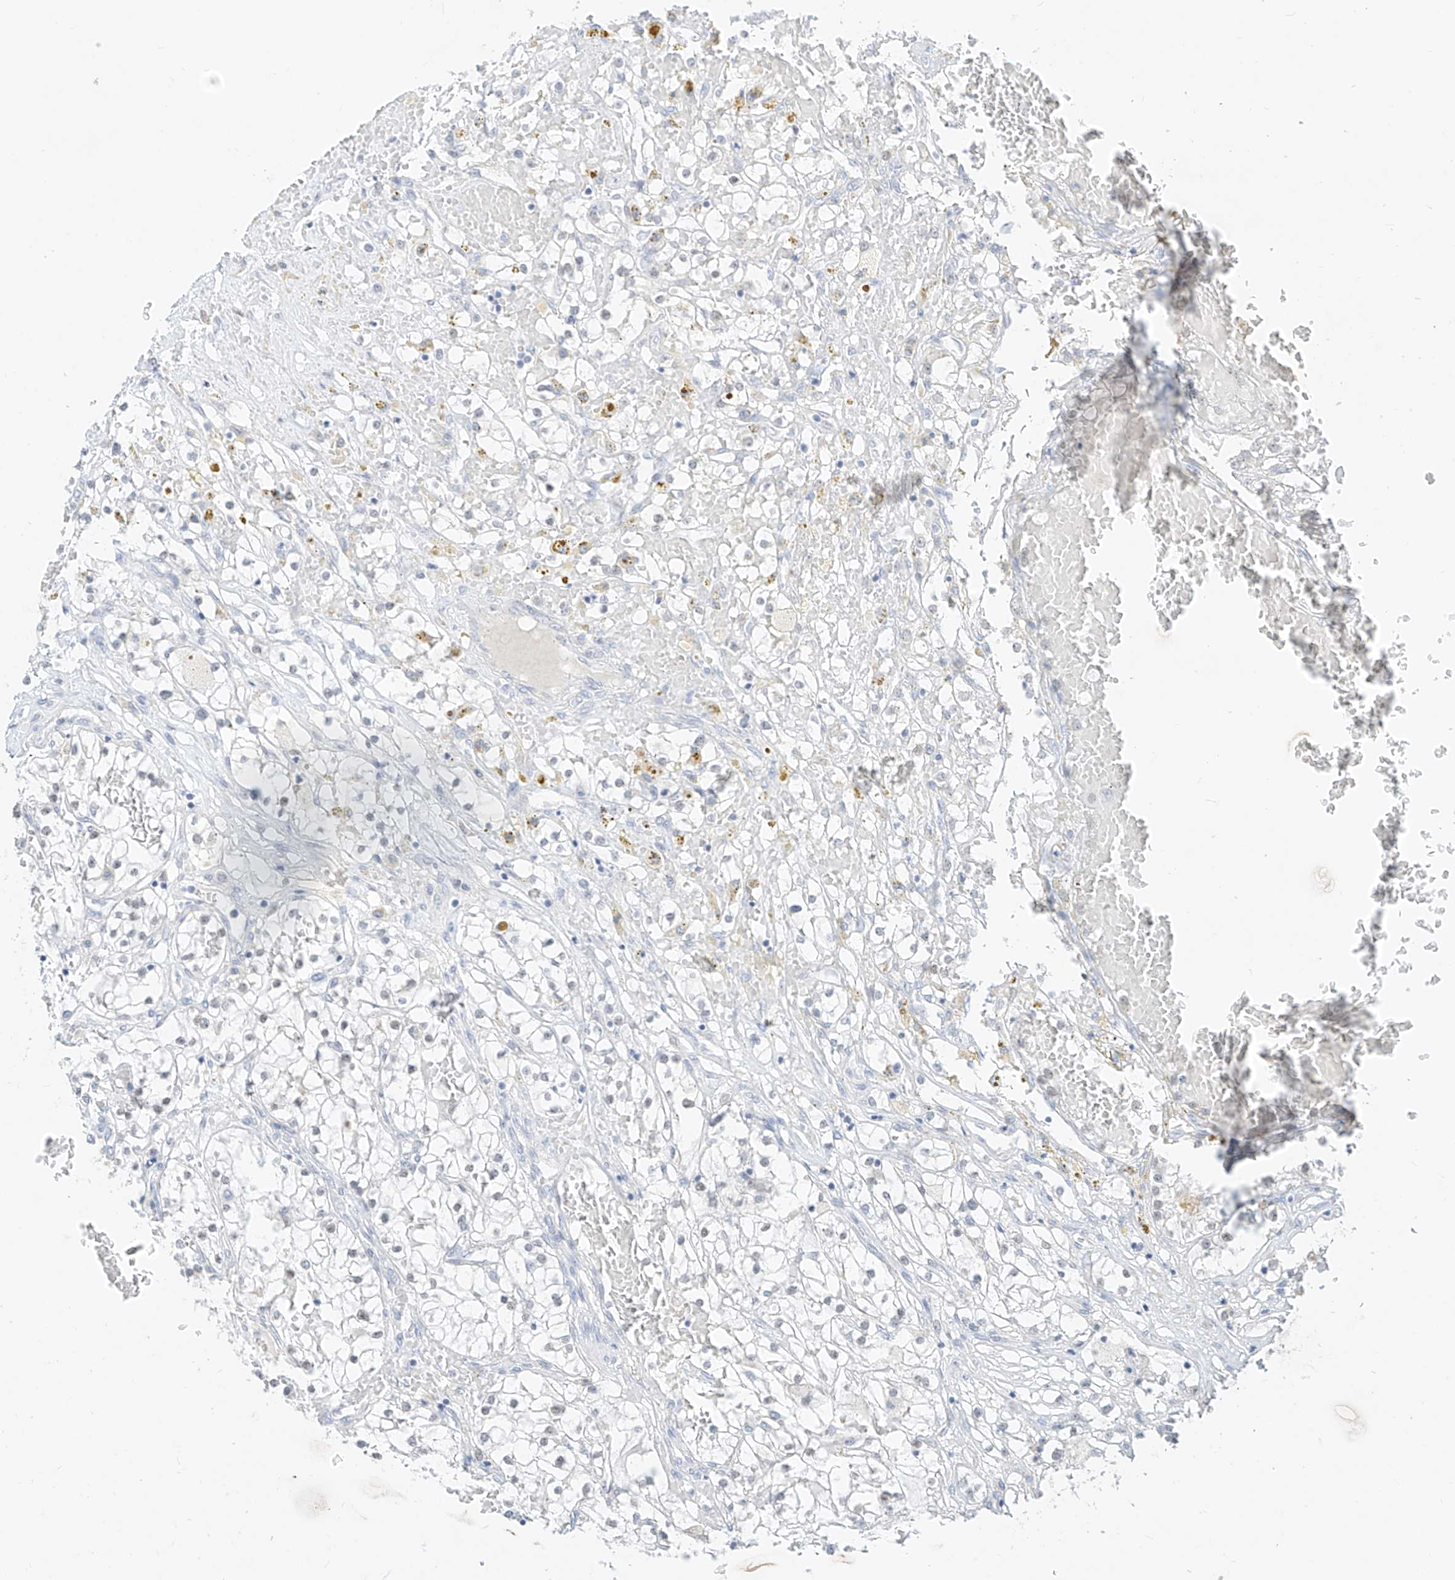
{"staining": {"intensity": "moderate", "quantity": "<25%", "location": "nuclear"}, "tissue": "renal cancer", "cell_type": "Tumor cells", "image_type": "cancer", "snomed": [{"axis": "morphology", "description": "Normal tissue, NOS"}, {"axis": "morphology", "description": "Adenocarcinoma, NOS"}, {"axis": "topography", "description": "Kidney"}], "caption": "This is a micrograph of IHC staining of renal cancer (adenocarcinoma), which shows moderate expression in the nuclear of tumor cells.", "gene": "BARX2", "patient": {"sex": "male", "age": 68}}